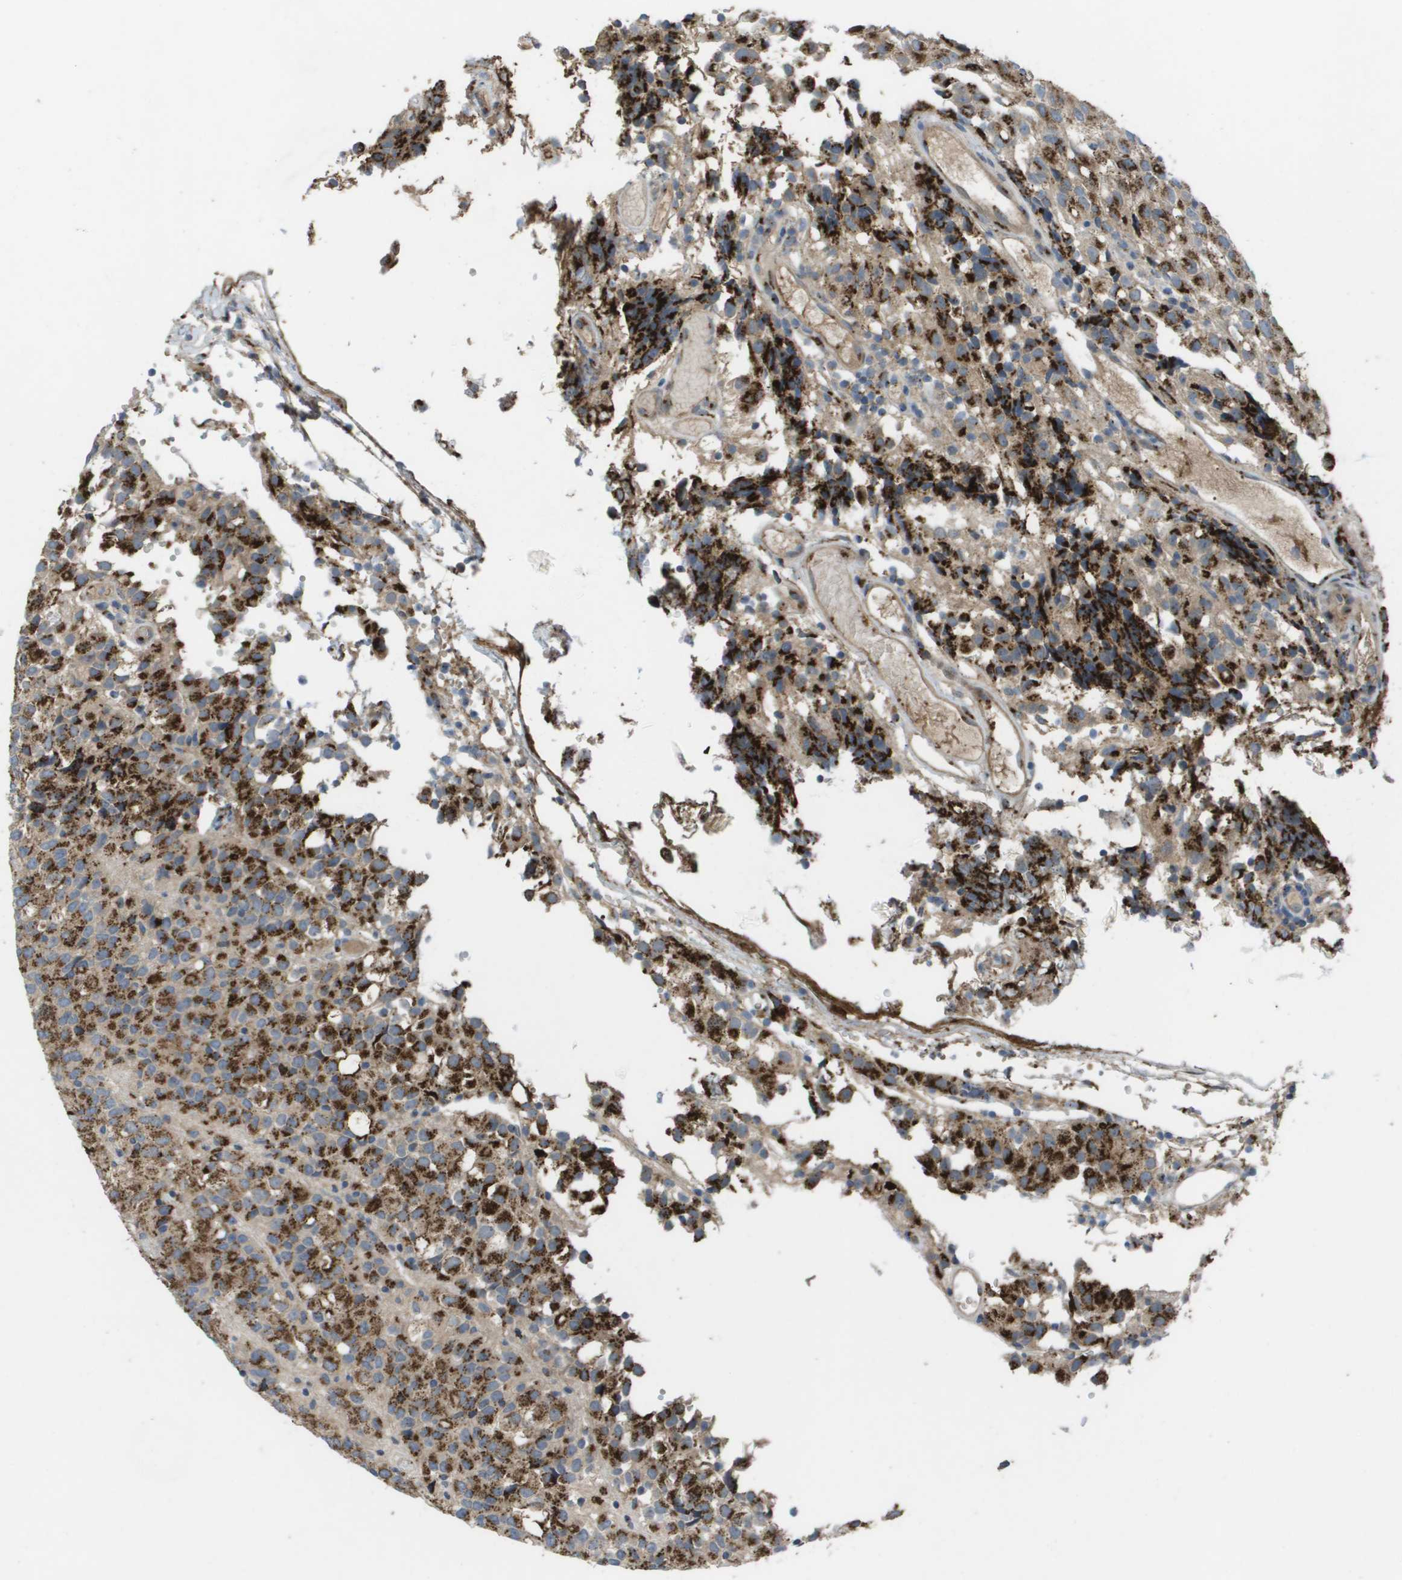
{"staining": {"intensity": "strong", "quantity": ">75%", "location": "cytoplasmic/membranous"}, "tissue": "glioma", "cell_type": "Tumor cells", "image_type": "cancer", "snomed": [{"axis": "morphology", "description": "Glioma, malignant, High grade"}, {"axis": "topography", "description": "Brain"}], "caption": "High-power microscopy captured an immunohistochemistry histopathology image of malignant glioma (high-grade), revealing strong cytoplasmic/membranous expression in approximately >75% of tumor cells. Immunohistochemistry (ihc) stains the protein of interest in brown and the nuclei are stained blue.", "gene": "QSOX2", "patient": {"sex": "male", "age": 32}}